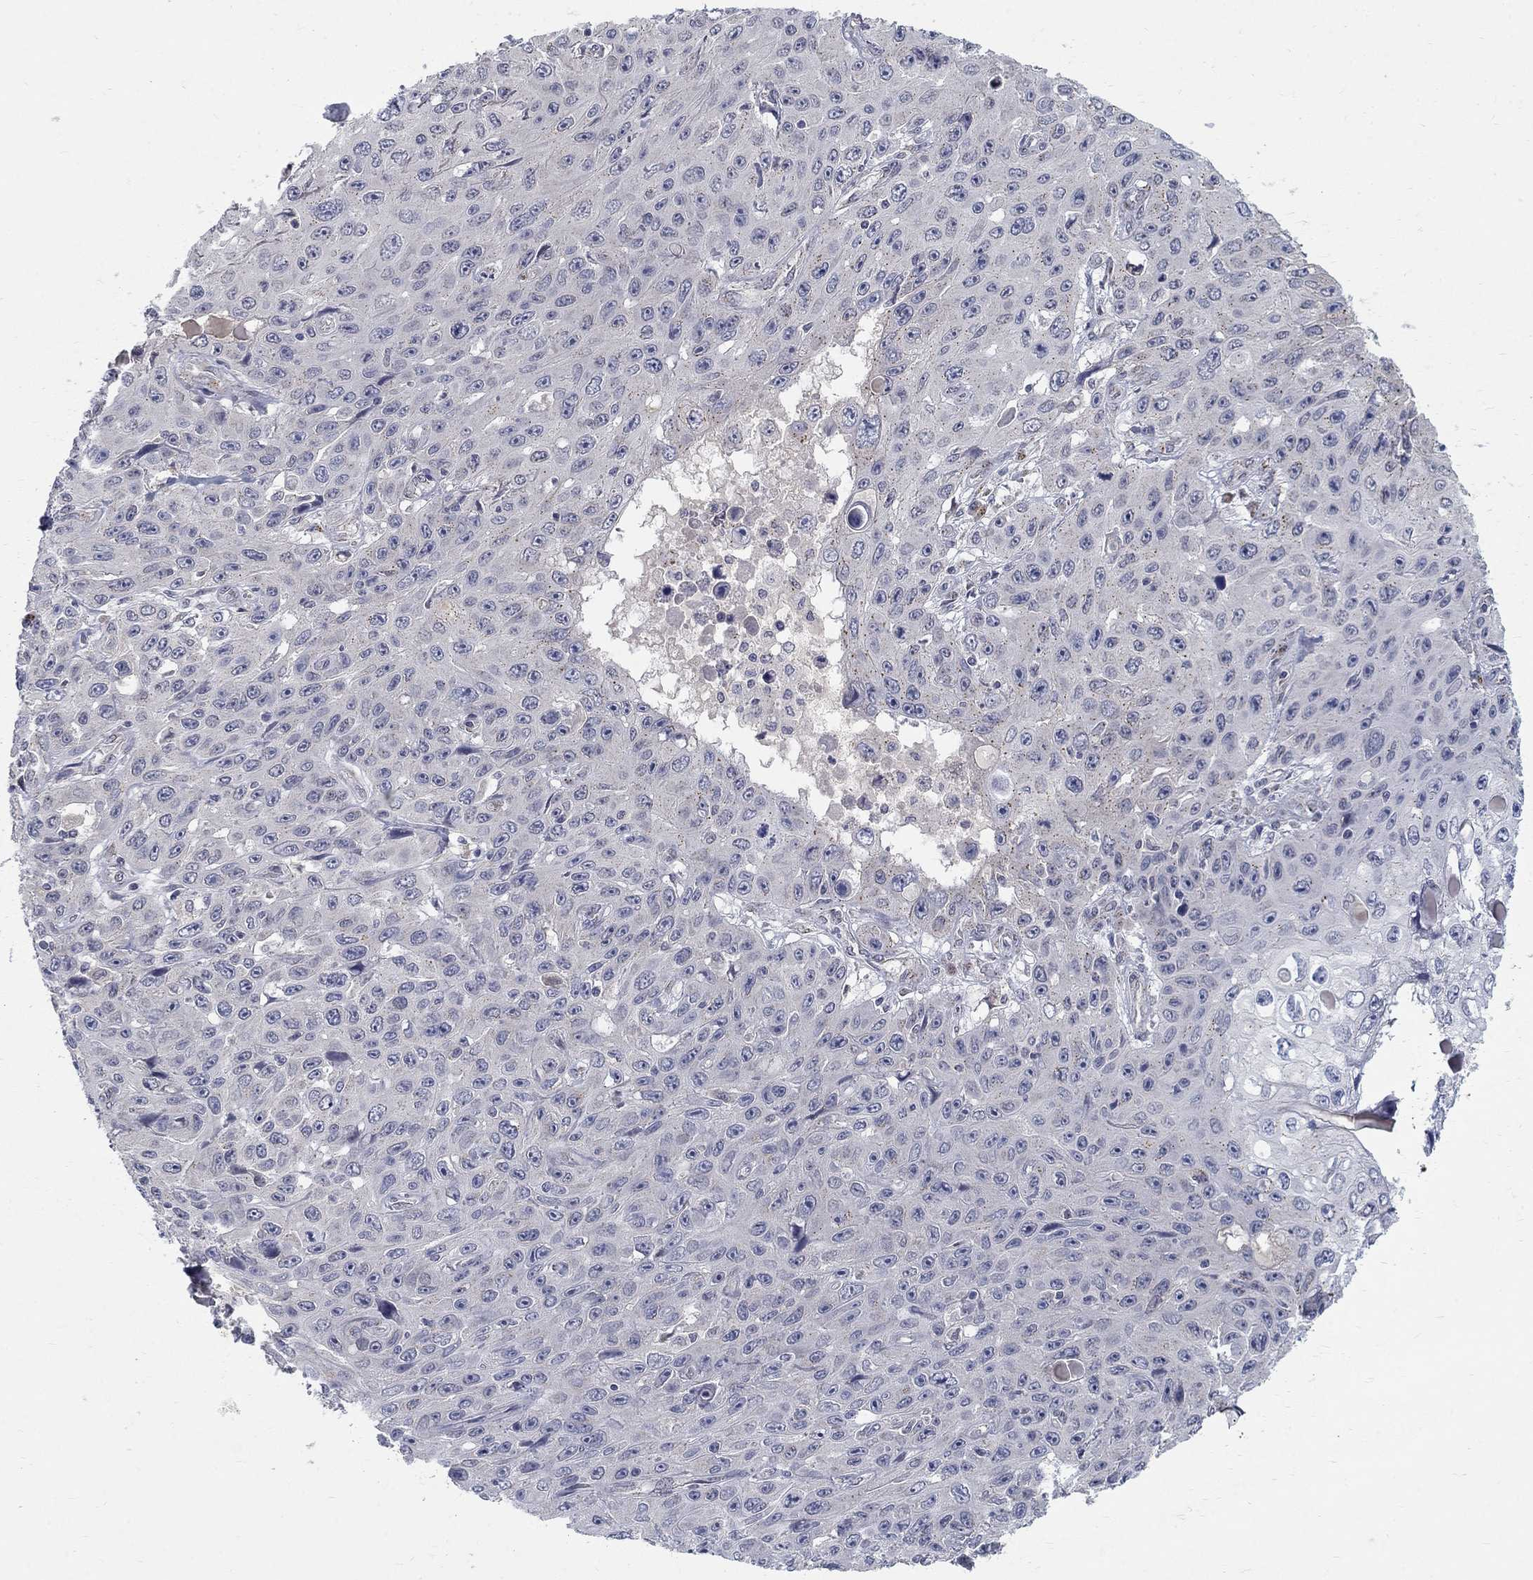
{"staining": {"intensity": "negative", "quantity": "none", "location": "none"}, "tissue": "skin cancer", "cell_type": "Tumor cells", "image_type": "cancer", "snomed": [{"axis": "morphology", "description": "Squamous cell carcinoma, NOS"}, {"axis": "topography", "description": "Skin"}], "caption": "Human skin cancer stained for a protein using immunohistochemistry exhibits no positivity in tumor cells.", "gene": "PANK3", "patient": {"sex": "male", "age": 82}}